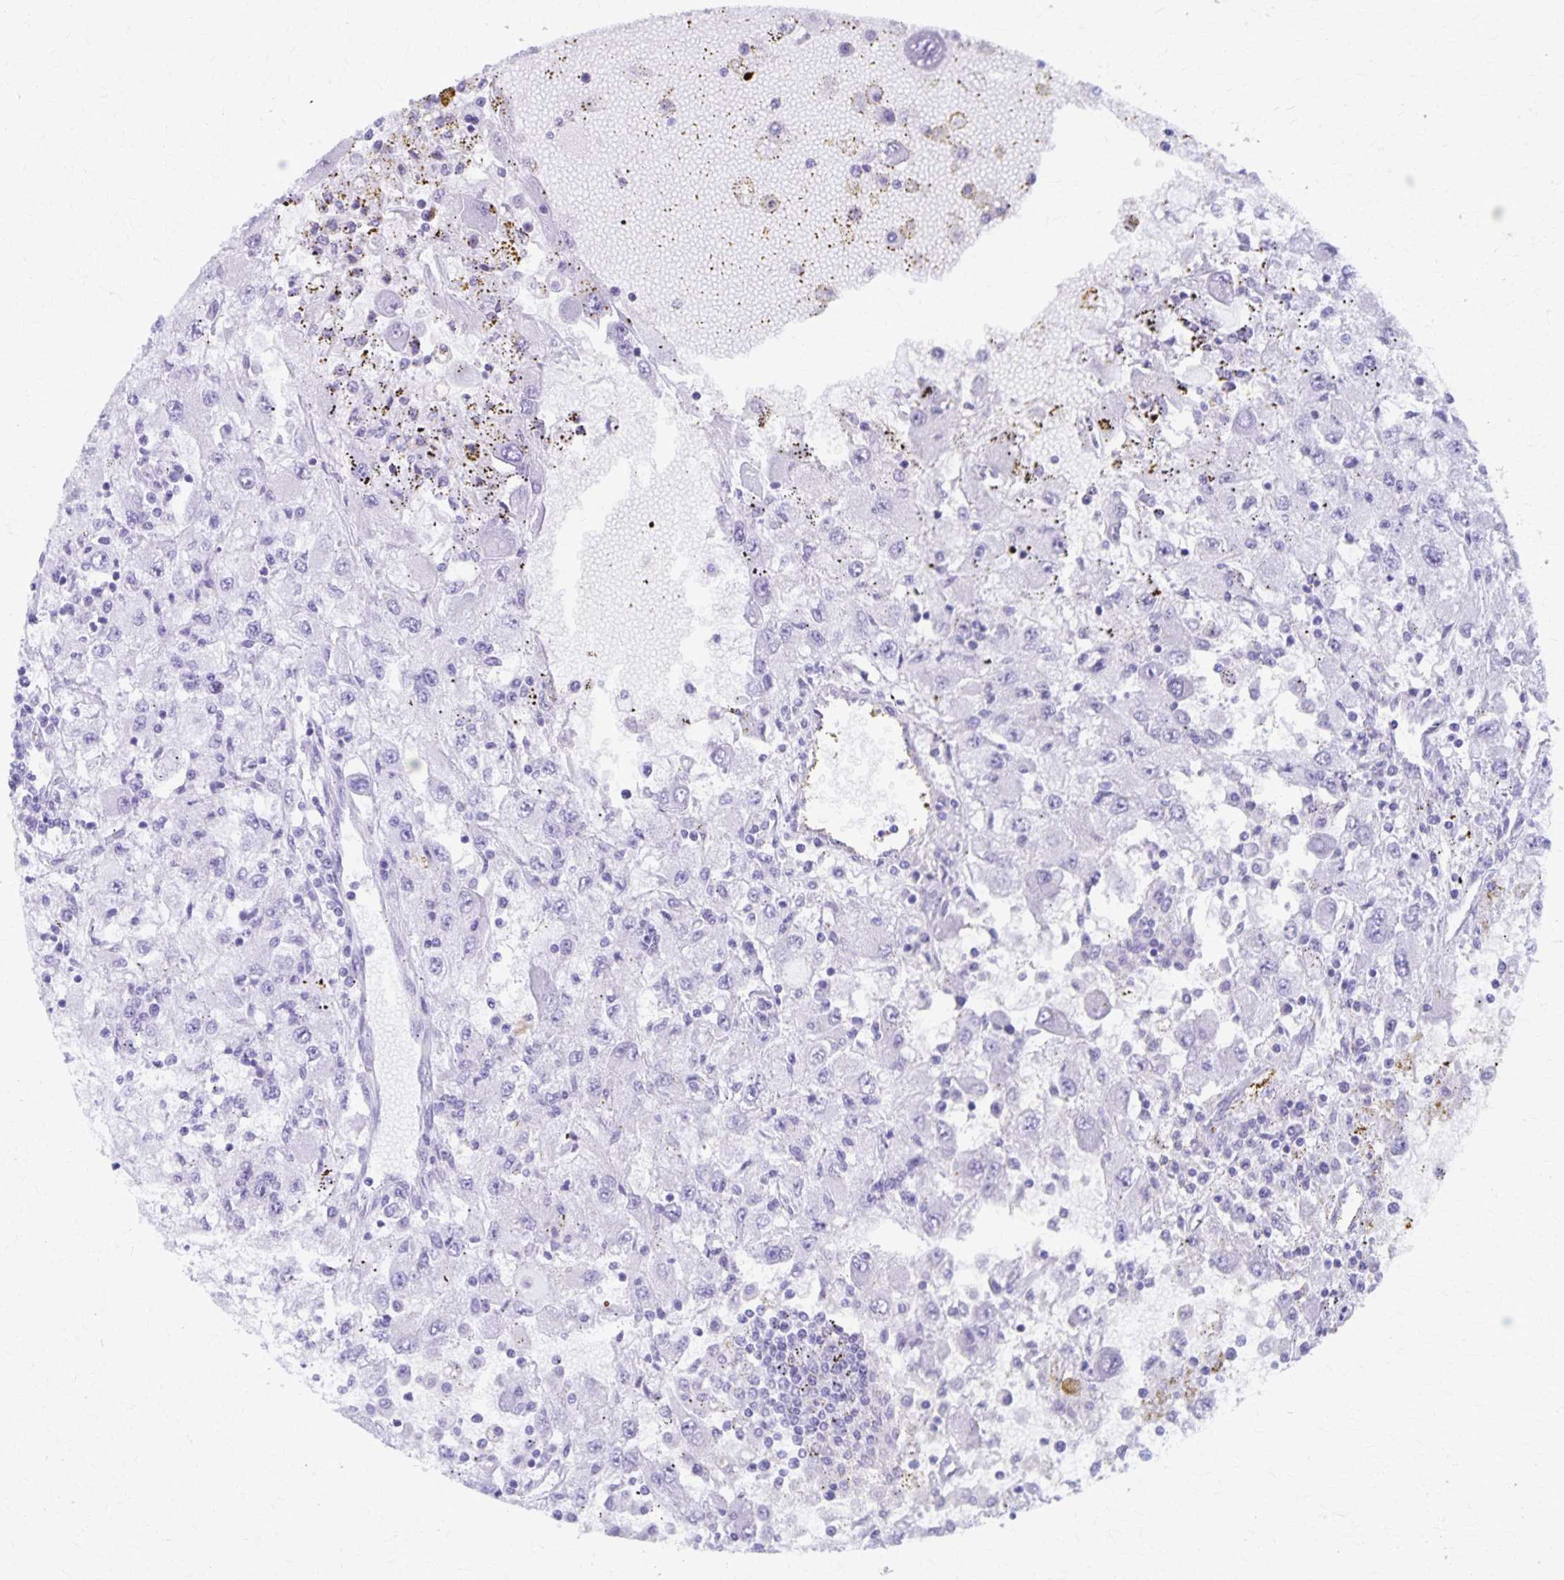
{"staining": {"intensity": "negative", "quantity": "none", "location": "none"}, "tissue": "renal cancer", "cell_type": "Tumor cells", "image_type": "cancer", "snomed": [{"axis": "morphology", "description": "Adenocarcinoma, NOS"}, {"axis": "topography", "description": "Kidney"}], "caption": "The histopathology image shows no staining of tumor cells in adenocarcinoma (renal).", "gene": "DEFA5", "patient": {"sex": "female", "age": 67}}